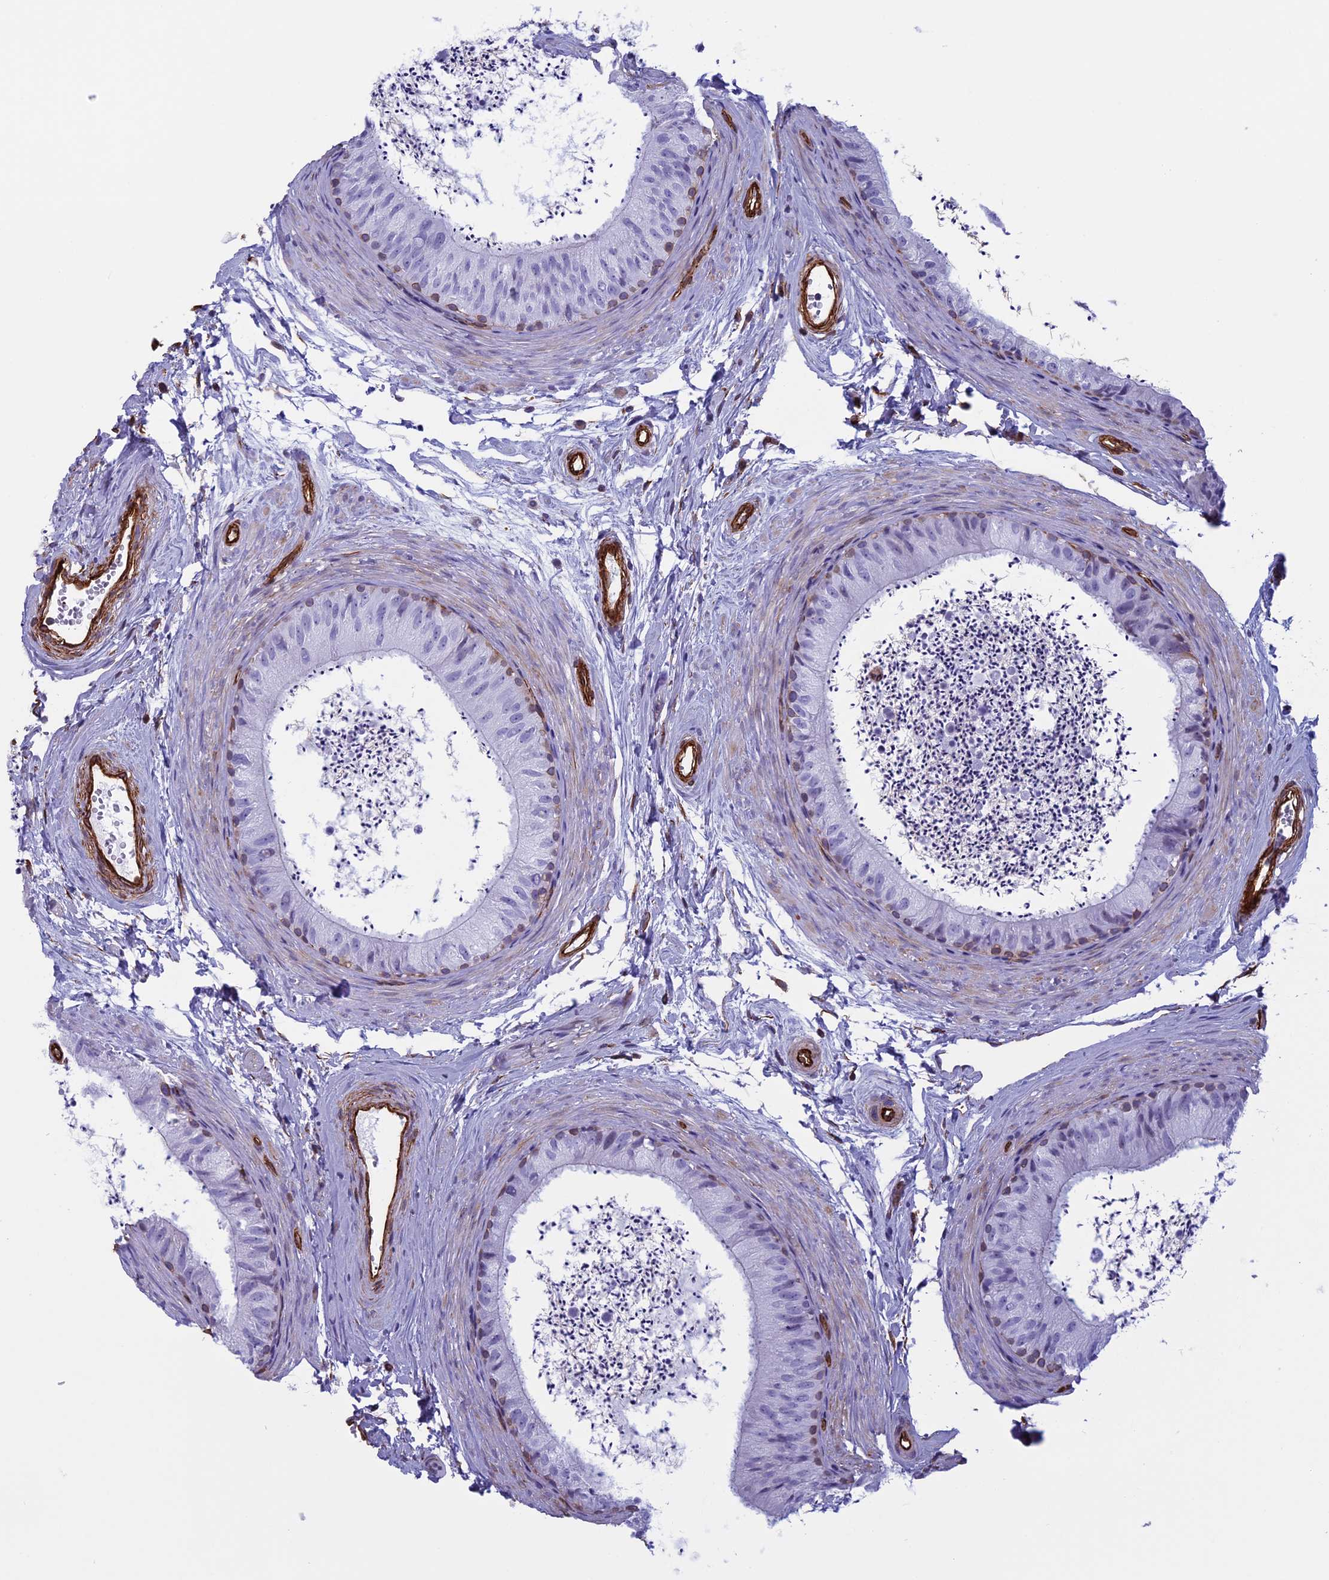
{"staining": {"intensity": "moderate", "quantity": "<25%", "location": "cytoplasmic/membranous"}, "tissue": "epididymis", "cell_type": "Glandular cells", "image_type": "normal", "snomed": [{"axis": "morphology", "description": "Normal tissue, NOS"}, {"axis": "topography", "description": "Epididymis"}], "caption": "Moderate cytoplasmic/membranous protein staining is present in about <25% of glandular cells in epididymis.", "gene": "ANGPTL2", "patient": {"sex": "male", "age": 56}}